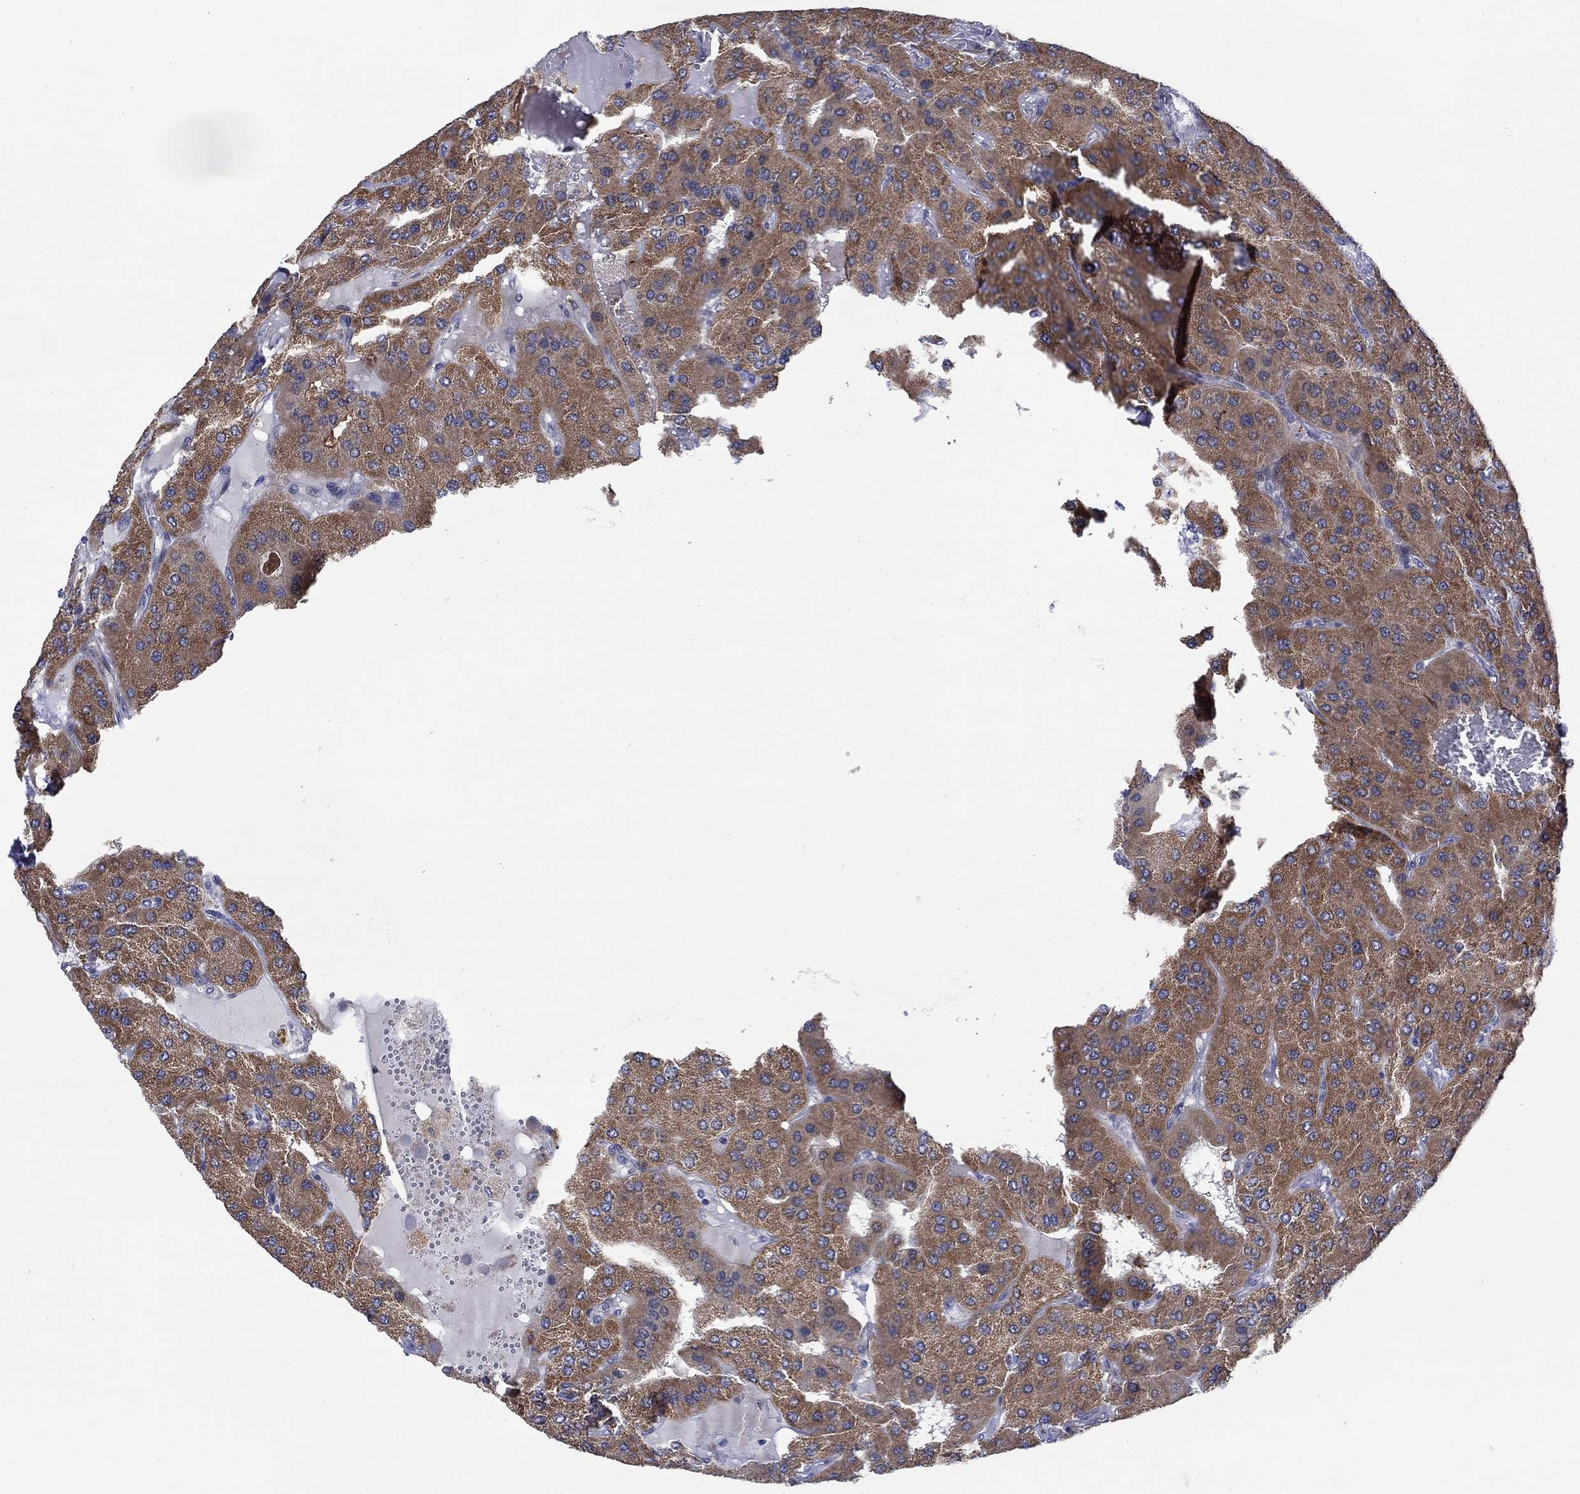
{"staining": {"intensity": "moderate", "quantity": ">75%", "location": "cytoplasmic/membranous"}, "tissue": "parathyroid gland", "cell_type": "Glandular cells", "image_type": "normal", "snomed": [{"axis": "morphology", "description": "Normal tissue, NOS"}, {"axis": "morphology", "description": "Adenoma, NOS"}, {"axis": "topography", "description": "Parathyroid gland"}], "caption": "This is a photomicrograph of IHC staining of benign parathyroid gland, which shows moderate staining in the cytoplasmic/membranous of glandular cells.", "gene": "SLC35F2", "patient": {"sex": "female", "age": 86}}